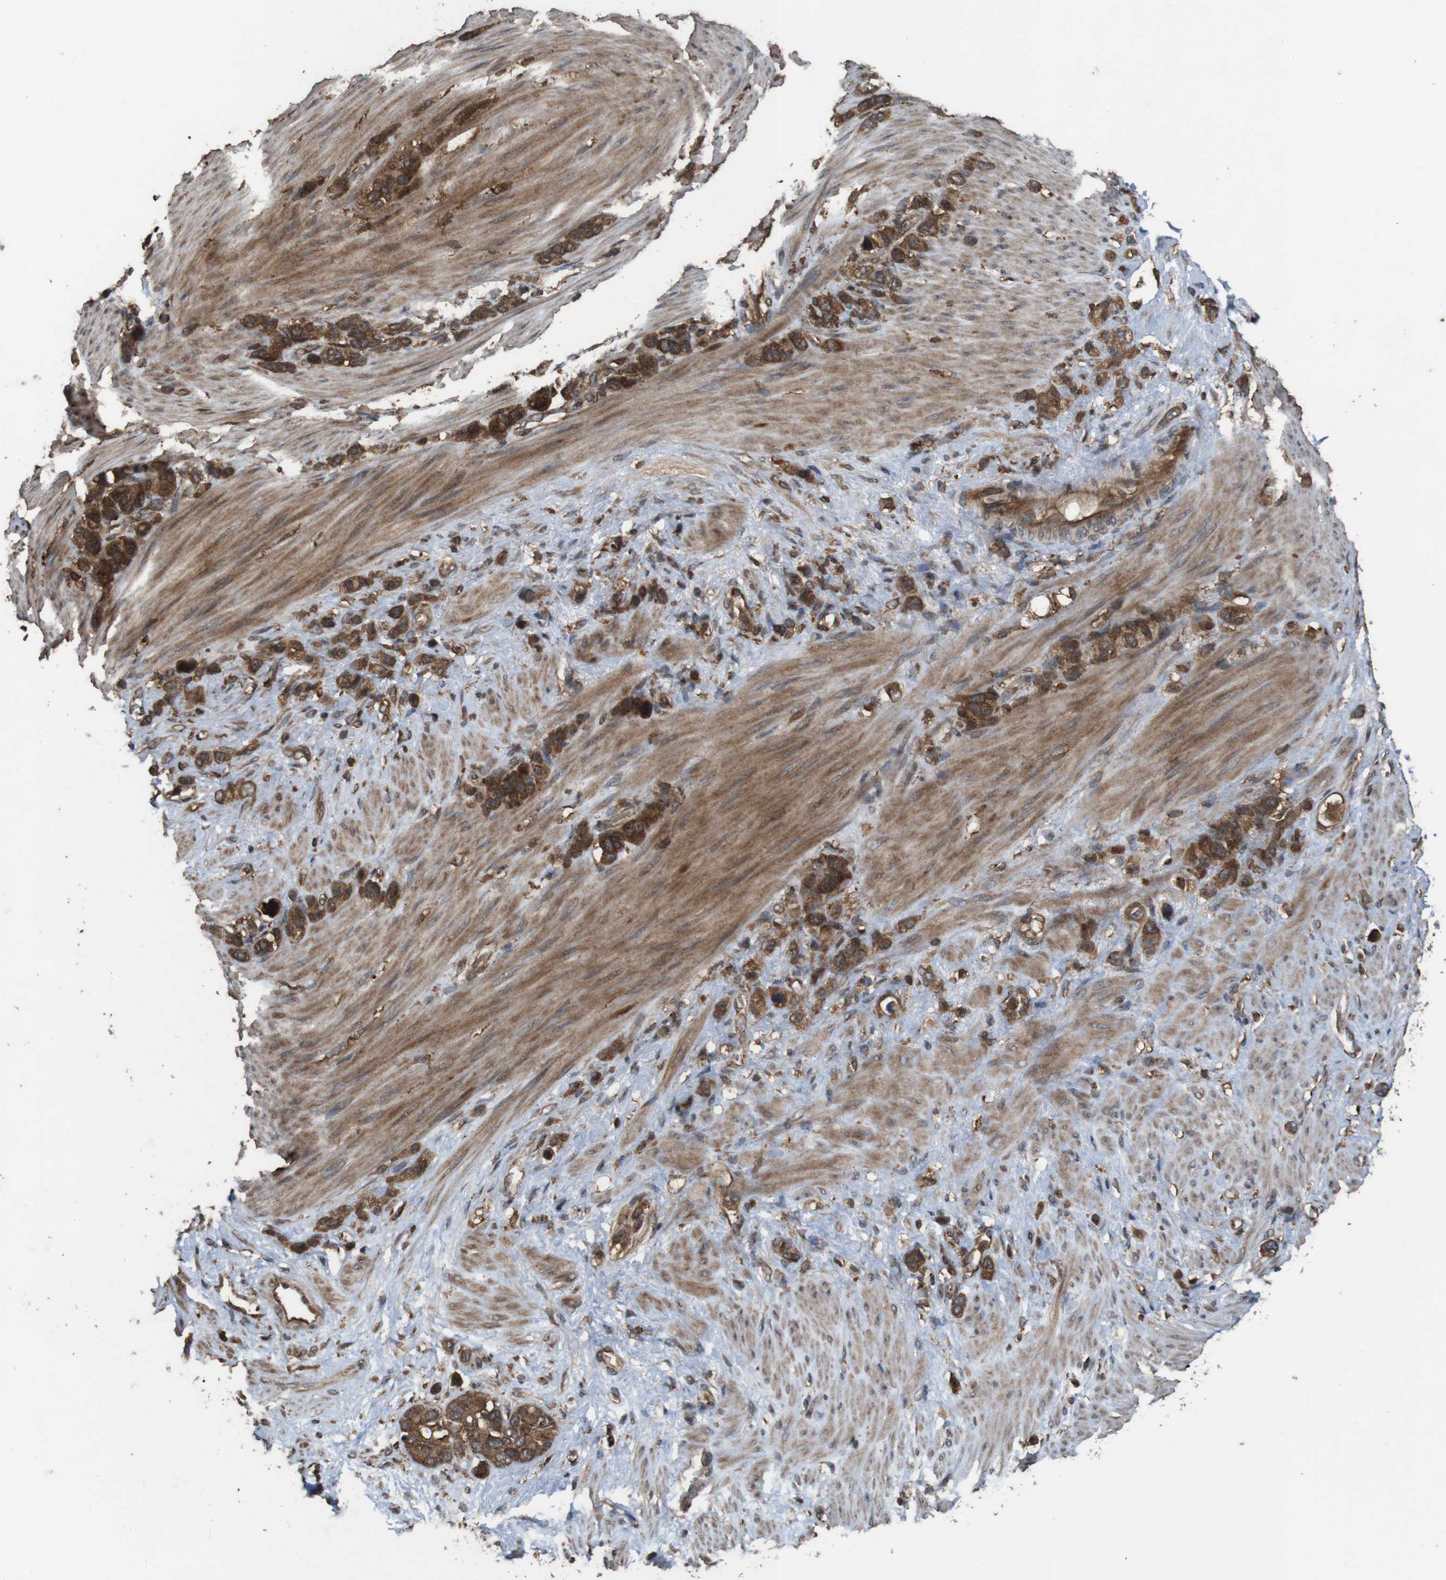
{"staining": {"intensity": "strong", "quantity": ">75%", "location": "cytoplasmic/membranous"}, "tissue": "stomach cancer", "cell_type": "Tumor cells", "image_type": "cancer", "snomed": [{"axis": "morphology", "description": "Adenocarcinoma, NOS"}, {"axis": "morphology", "description": "Adenocarcinoma, High grade"}, {"axis": "topography", "description": "Stomach, upper"}, {"axis": "topography", "description": "Stomach, lower"}], "caption": "IHC photomicrograph of human stomach adenocarcinoma stained for a protein (brown), which exhibits high levels of strong cytoplasmic/membranous staining in approximately >75% of tumor cells.", "gene": "BAG4", "patient": {"sex": "female", "age": 65}}